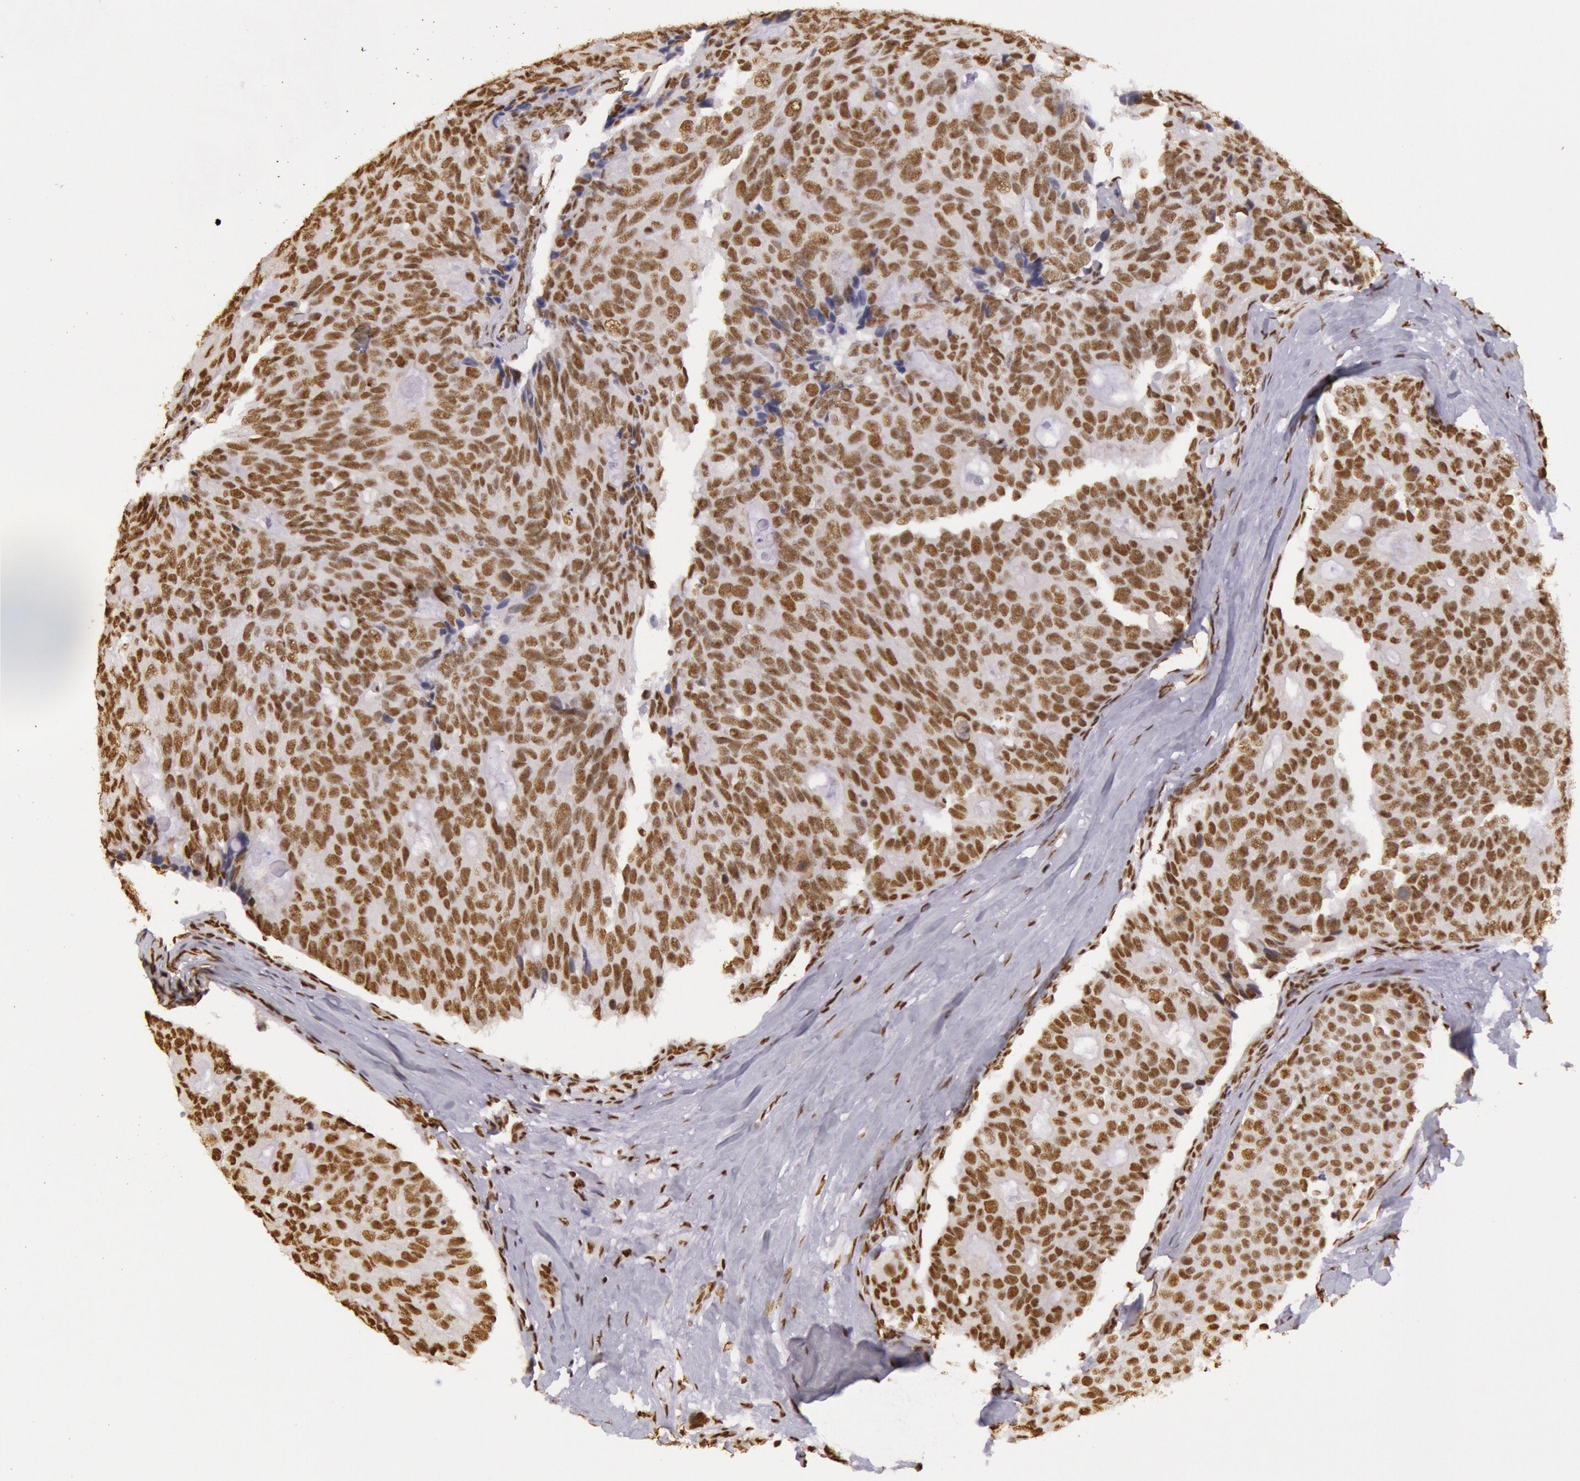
{"staining": {"intensity": "moderate", "quantity": ">75%", "location": "nuclear"}, "tissue": "breast cancer", "cell_type": "Tumor cells", "image_type": "cancer", "snomed": [{"axis": "morphology", "description": "Duct carcinoma"}, {"axis": "topography", "description": "Breast"}], "caption": "Protein staining demonstrates moderate nuclear positivity in about >75% of tumor cells in invasive ductal carcinoma (breast).", "gene": "HNRNPH2", "patient": {"sex": "female", "age": 69}}